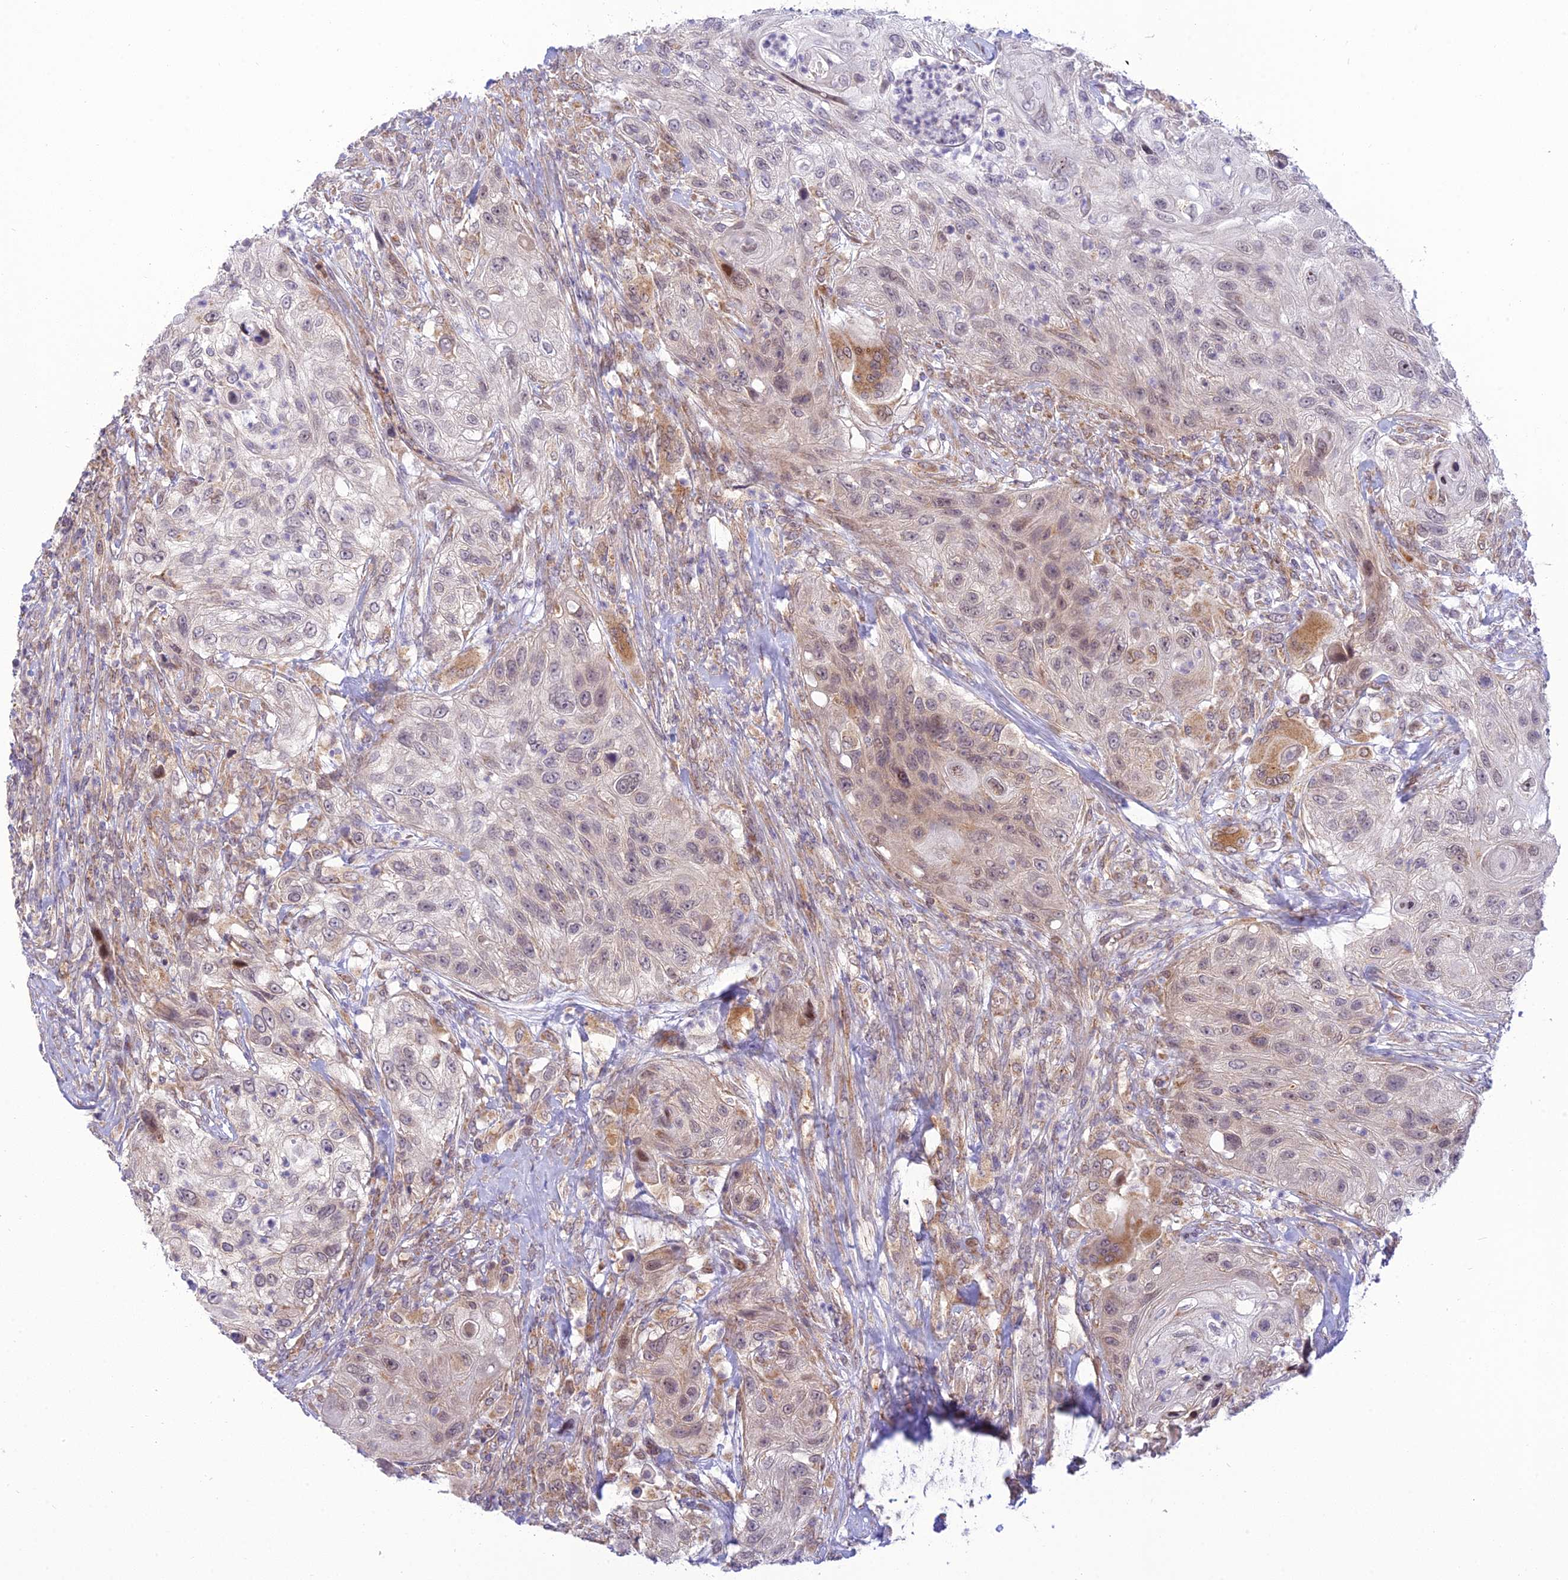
{"staining": {"intensity": "weak", "quantity": "<25%", "location": "cytoplasmic/membranous,nuclear"}, "tissue": "urothelial cancer", "cell_type": "Tumor cells", "image_type": "cancer", "snomed": [{"axis": "morphology", "description": "Urothelial carcinoma, High grade"}, {"axis": "topography", "description": "Urinary bladder"}], "caption": "Tumor cells show no significant protein positivity in urothelial carcinoma (high-grade). (DAB immunohistochemistry with hematoxylin counter stain).", "gene": "HOOK2", "patient": {"sex": "female", "age": 60}}